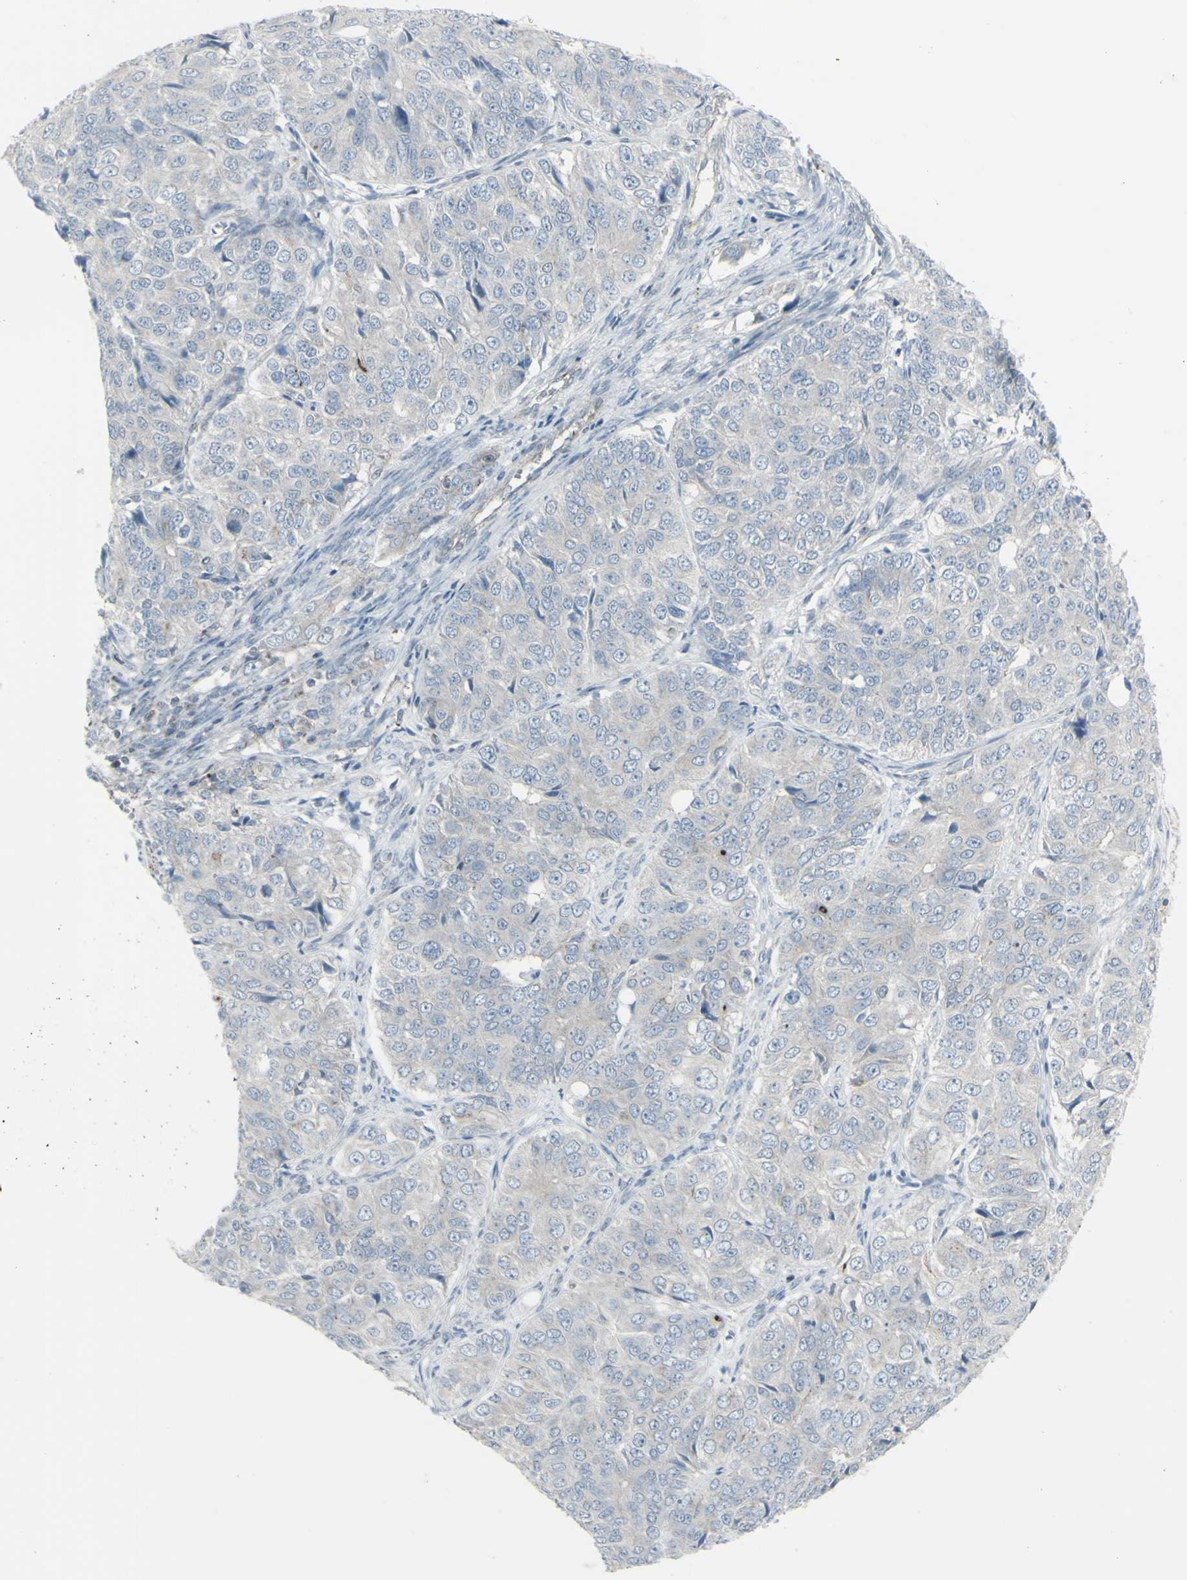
{"staining": {"intensity": "negative", "quantity": "none", "location": "none"}, "tissue": "ovarian cancer", "cell_type": "Tumor cells", "image_type": "cancer", "snomed": [{"axis": "morphology", "description": "Carcinoma, endometroid"}, {"axis": "topography", "description": "Ovary"}], "caption": "Tumor cells show no significant expression in ovarian endometroid carcinoma. The staining is performed using DAB brown chromogen with nuclei counter-stained in using hematoxylin.", "gene": "GALNT6", "patient": {"sex": "female", "age": 51}}